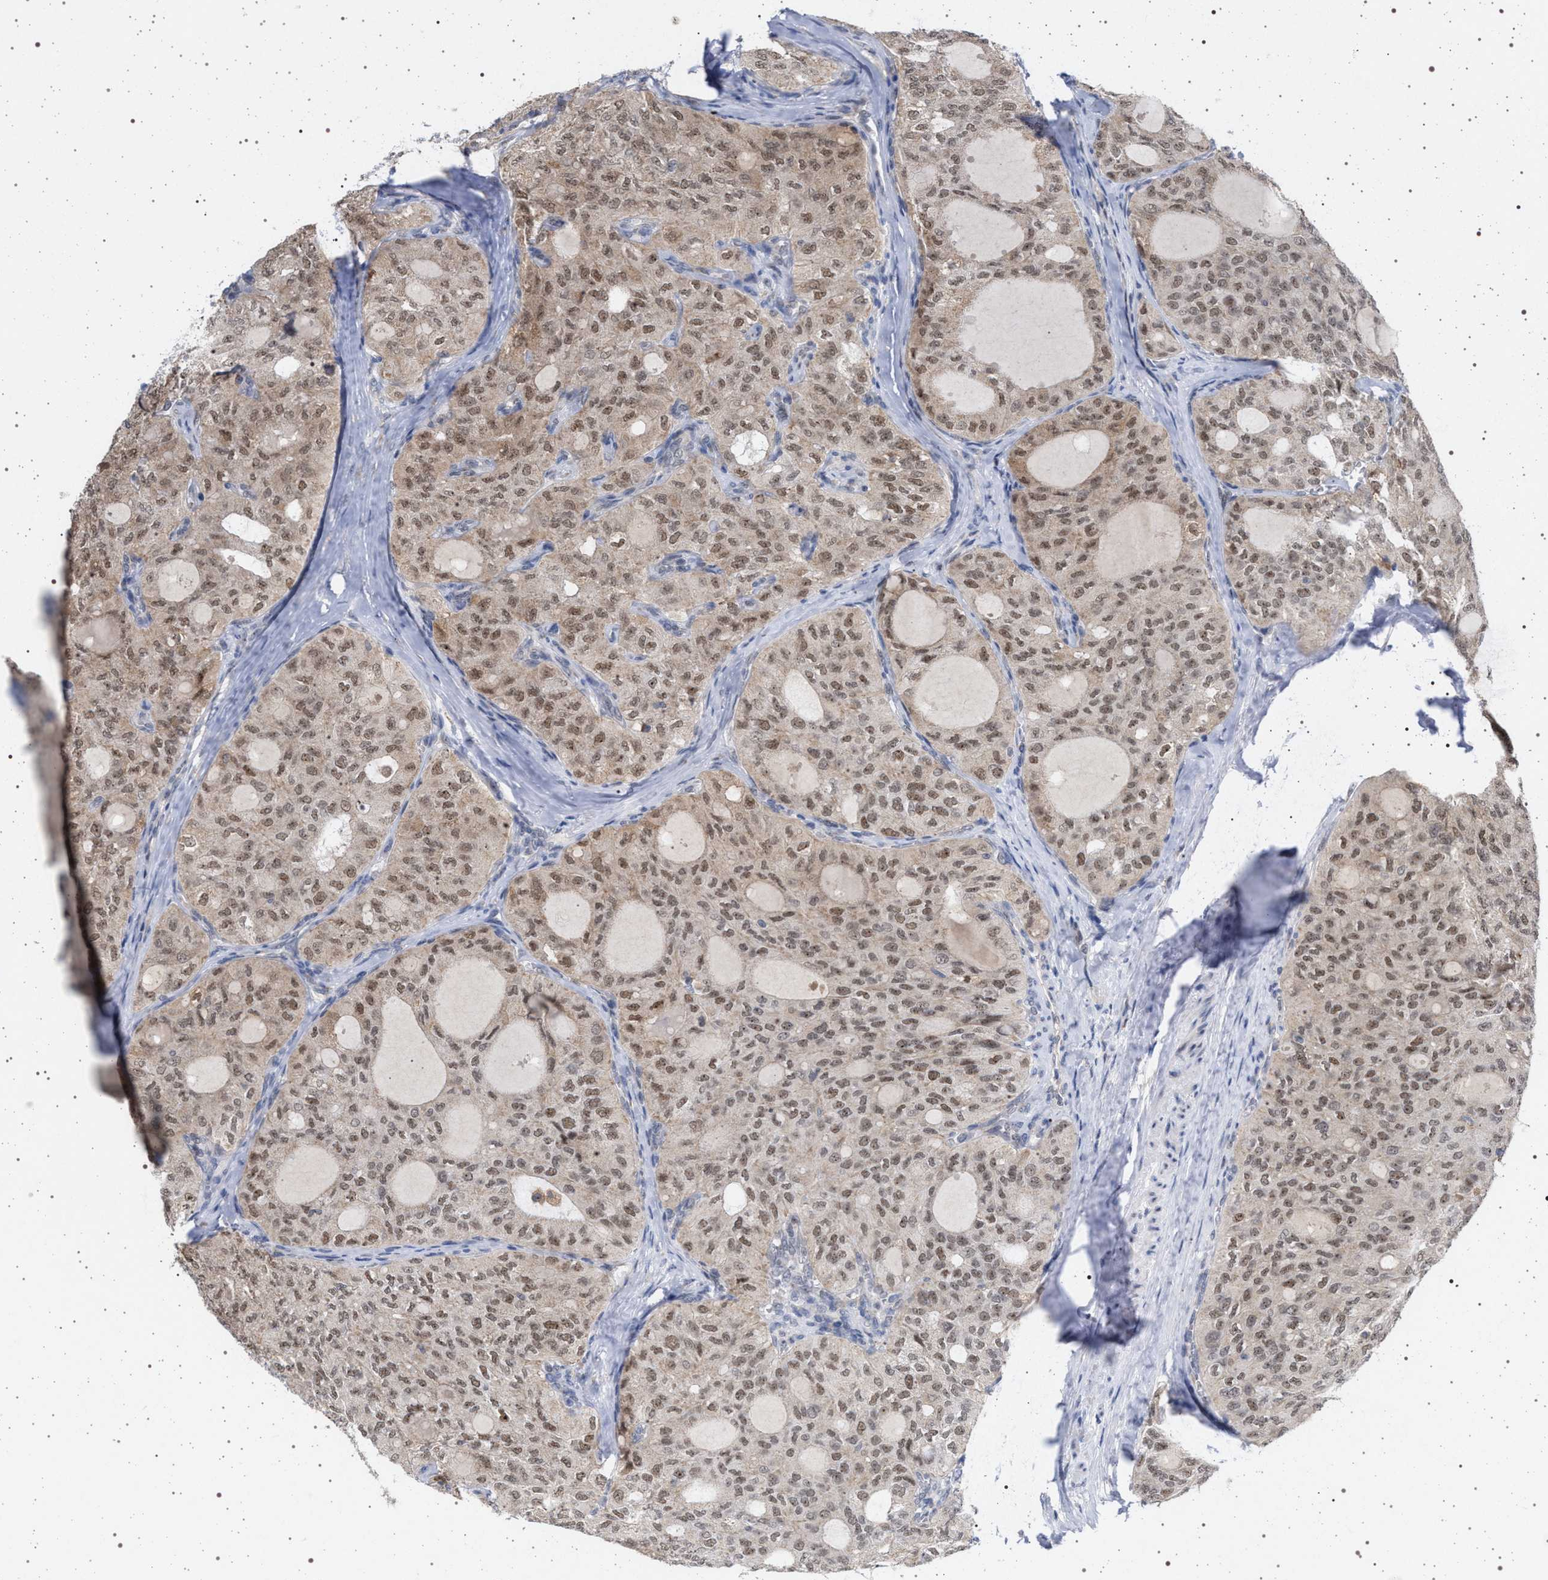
{"staining": {"intensity": "moderate", "quantity": ">75%", "location": "nuclear"}, "tissue": "thyroid cancer", "cell_type": "Tumor cells", "image_type": "cancer", "snomed": [{"axis": "morphology", "description": "Follicular adenoma carcinoma, NOS"}, {"axis": "topography", "description": "Thyroid gland"}], "caption": "Tumor cells demonstrate medium levels of moderate nuclear expression in approximately >75% of cells in thyroid follicular adenoma carcinoma.", "gene": "ELAC2", "patient": {"sex": "male", "age": 75}}